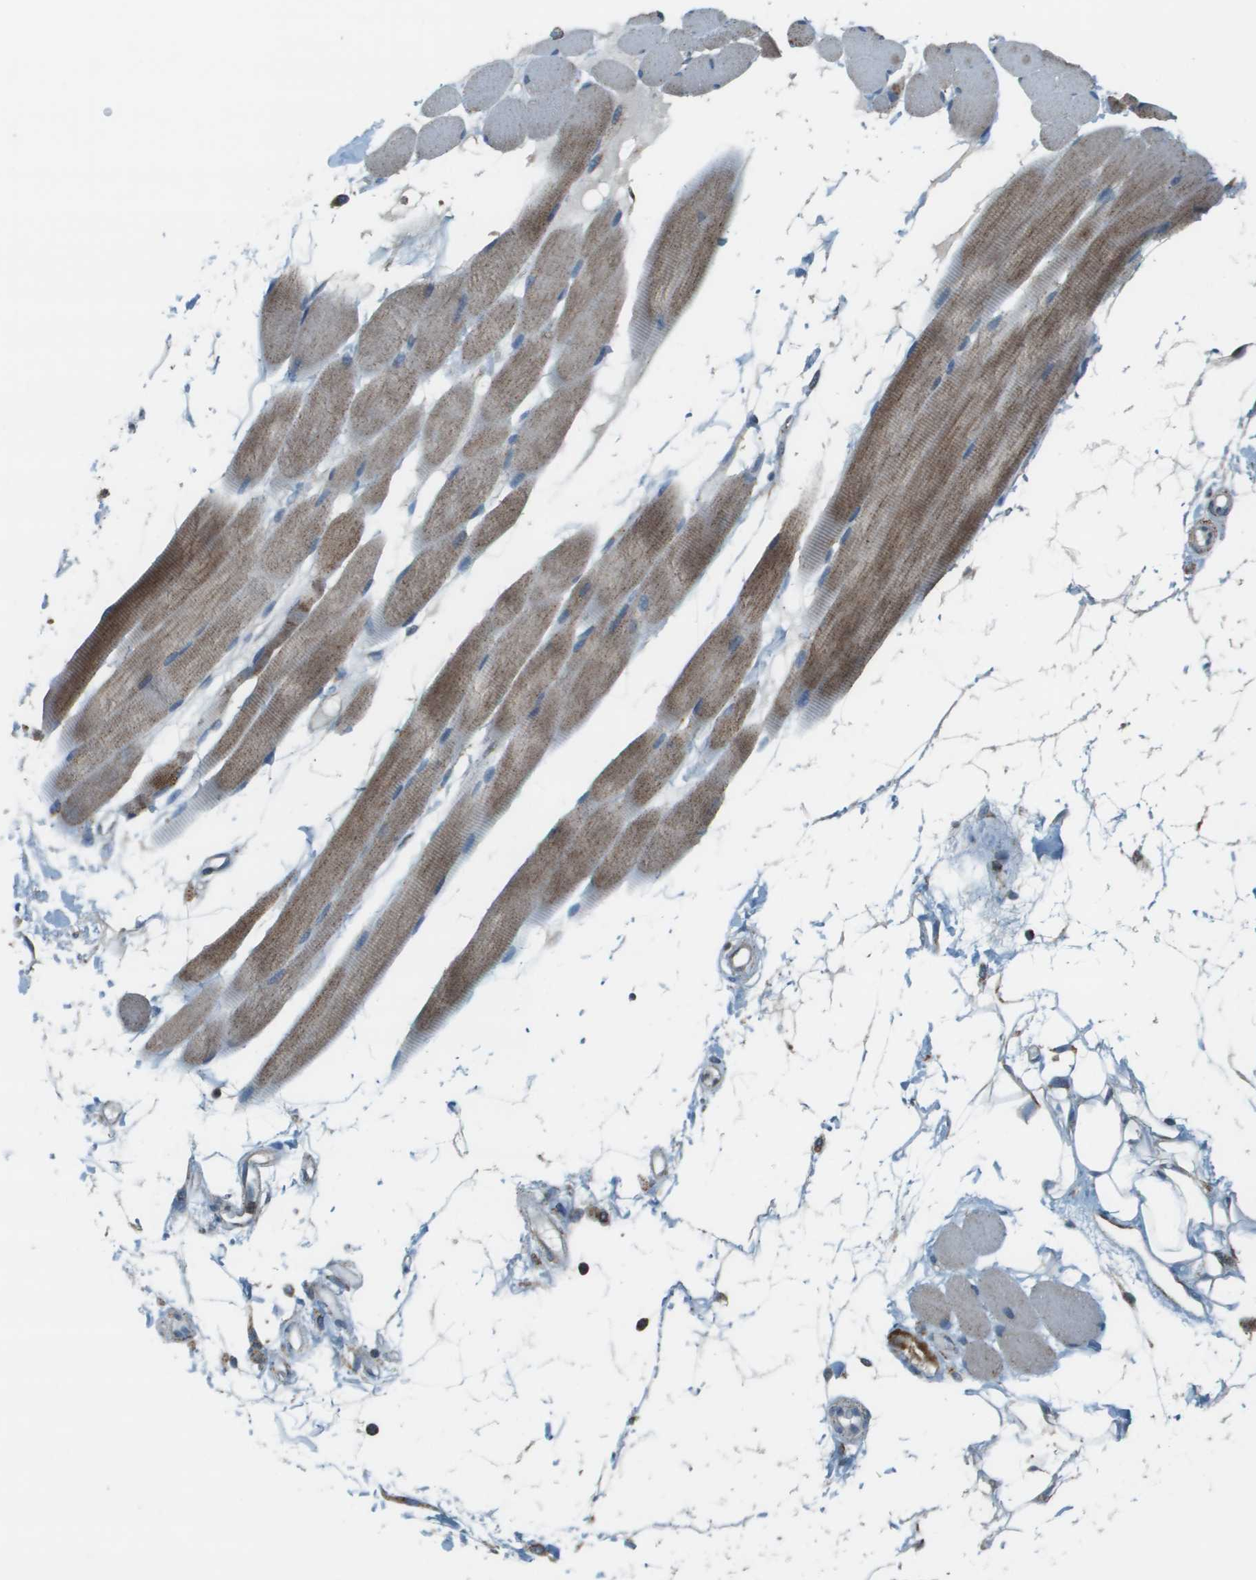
{"staining": {"intensity": "weak", "quantity": "25%-75%", "location": "cytoplasmic/membranous"}, "tissue": "skeletal muscle", "cell_type": "Myocytes", "image_type": "normal", "snomed": [{"axis": "morphology", "description": "Normal tissue, NOS"}, {"axis": "topography", "description": "Skeletal muscle"}, {"axis": "topography", "description": "Peripheral nerve tissue"}], "caption": "Immunohistochemistry (IHC) histopathology image of unremarkable human skeletal muscle stained for a protein (brown), which shows low levels of weak cytoplasmic/membranous staining in approximately 25%-75% of myocytes.", "gene": "FH", "patient": {"sex": "female", "age": 84}}